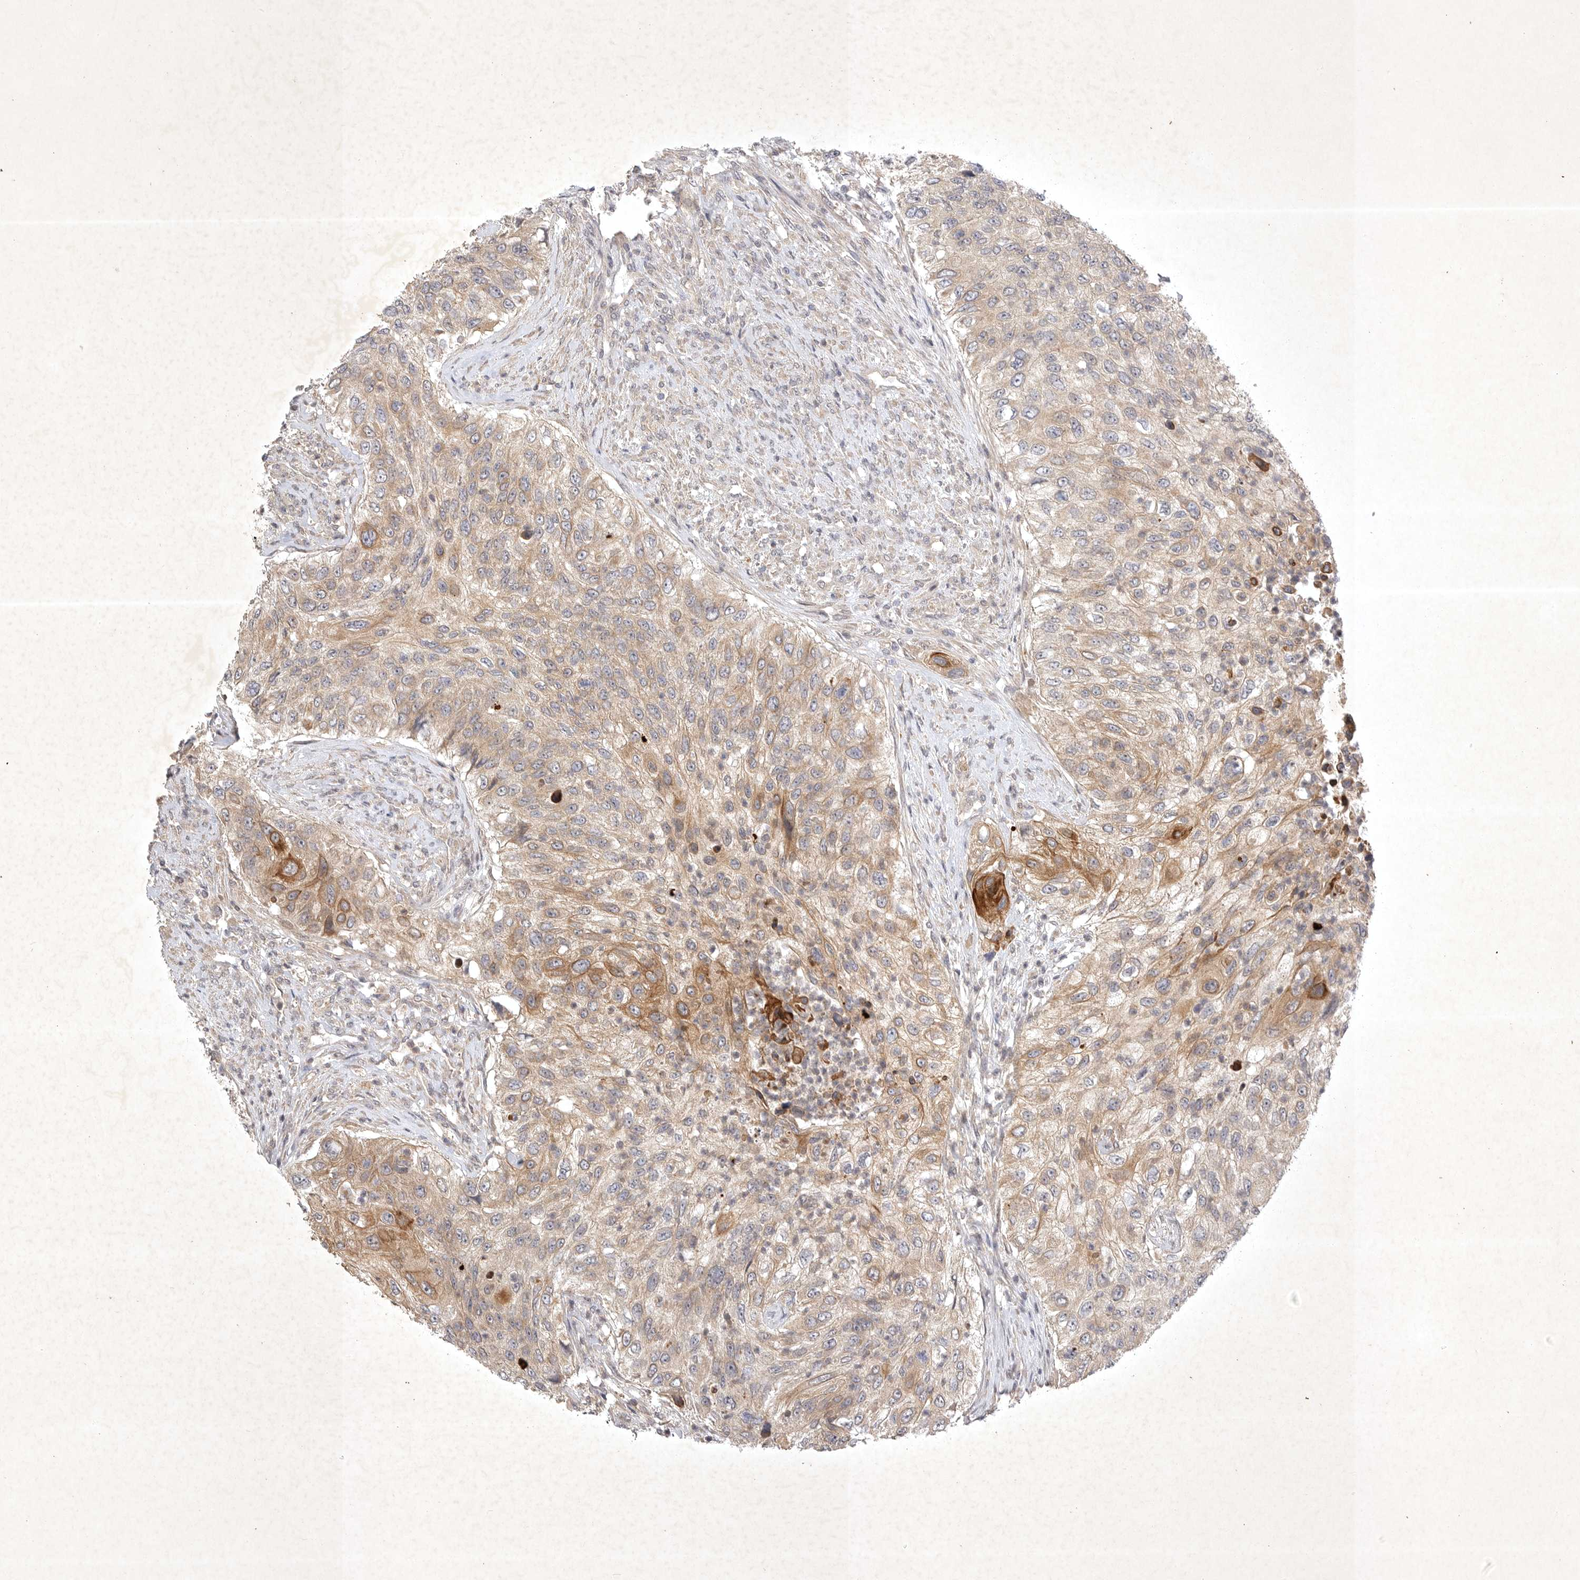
{"staining": {"intensity": "moderate", "quantity": ">75%", "location": "cytoplasmic/membranous"}, "tissue": "urothelial cancer", "cell_type": "Tumor cells", "image_type": "cancer", "snomed": [{"axis": "morphology", "description": "Urothelial carcinoma, High grade"}, {"axis": "topography", "description": "Urinary bladder"}], "caption": "This is a photomicrograph of IHC staining of high-grade urothelial carcinoma, which shows moderate positivity in the cytoplasmic/membranous of tumor cells.", "gene": "PTPDC1", "patient": {"sex": "female", "age": 60}}